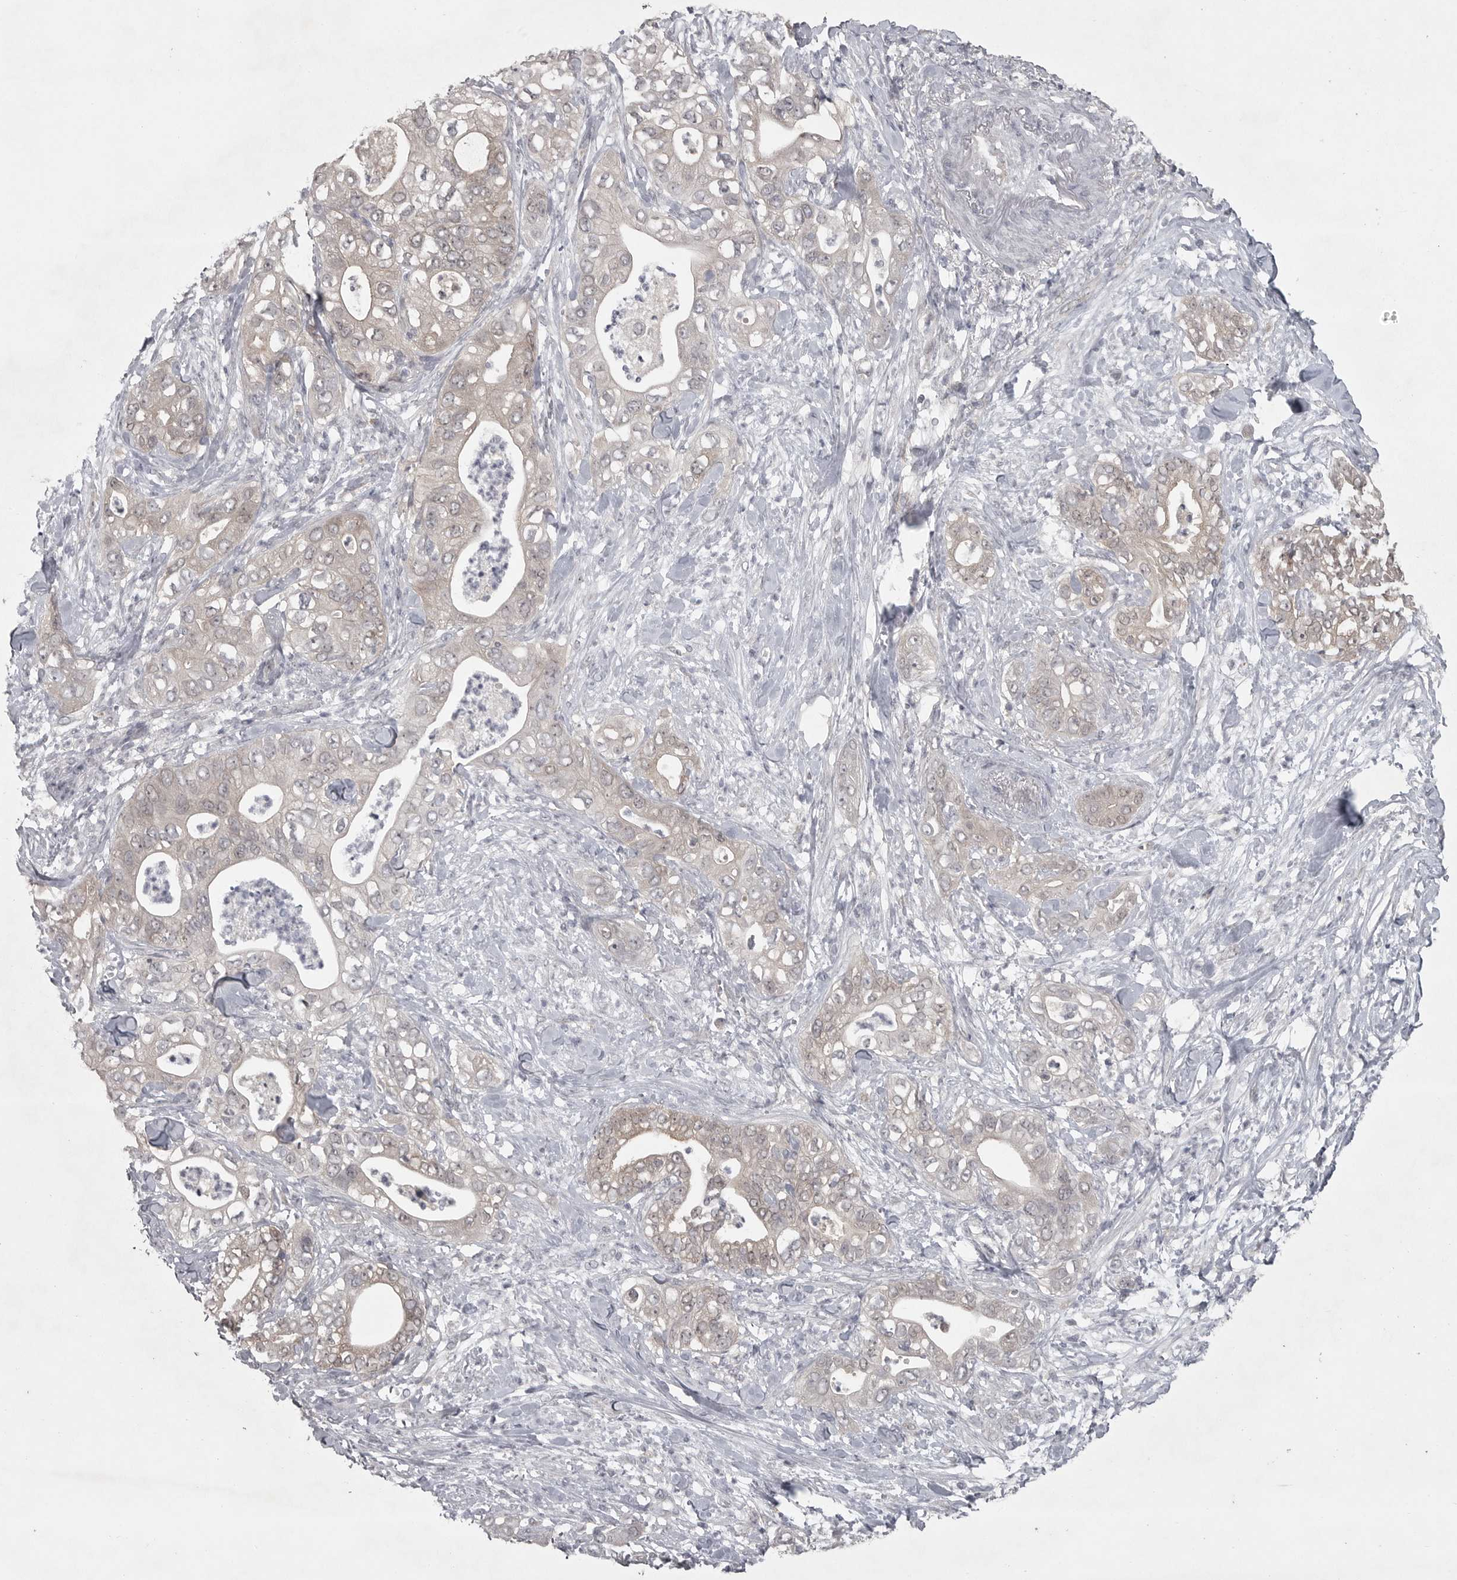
{"staining": {"intensity": "weak", "quantity": "<25%", "location": "cytoplasmic/membranous"}, "tissue": "pancreatic cancer", "cell_type": "Tumor cells", "image_type": "cancer", "snomed": [{"axis": "morphology", "description": "Adenocarcinoma, NOS"}, {"axis": "topography", "description": "Pancreas"}], "caption": "Image shows no significant protein expression in tumor cells of pancreatic cancer. (Brightfield microscopy of DAB (3,3'-diaminobenzidine) immunohistochemistry (IHC) at high magnification).", "gene": "PHF13", "patient": {"sex": "female", "age": 78}}